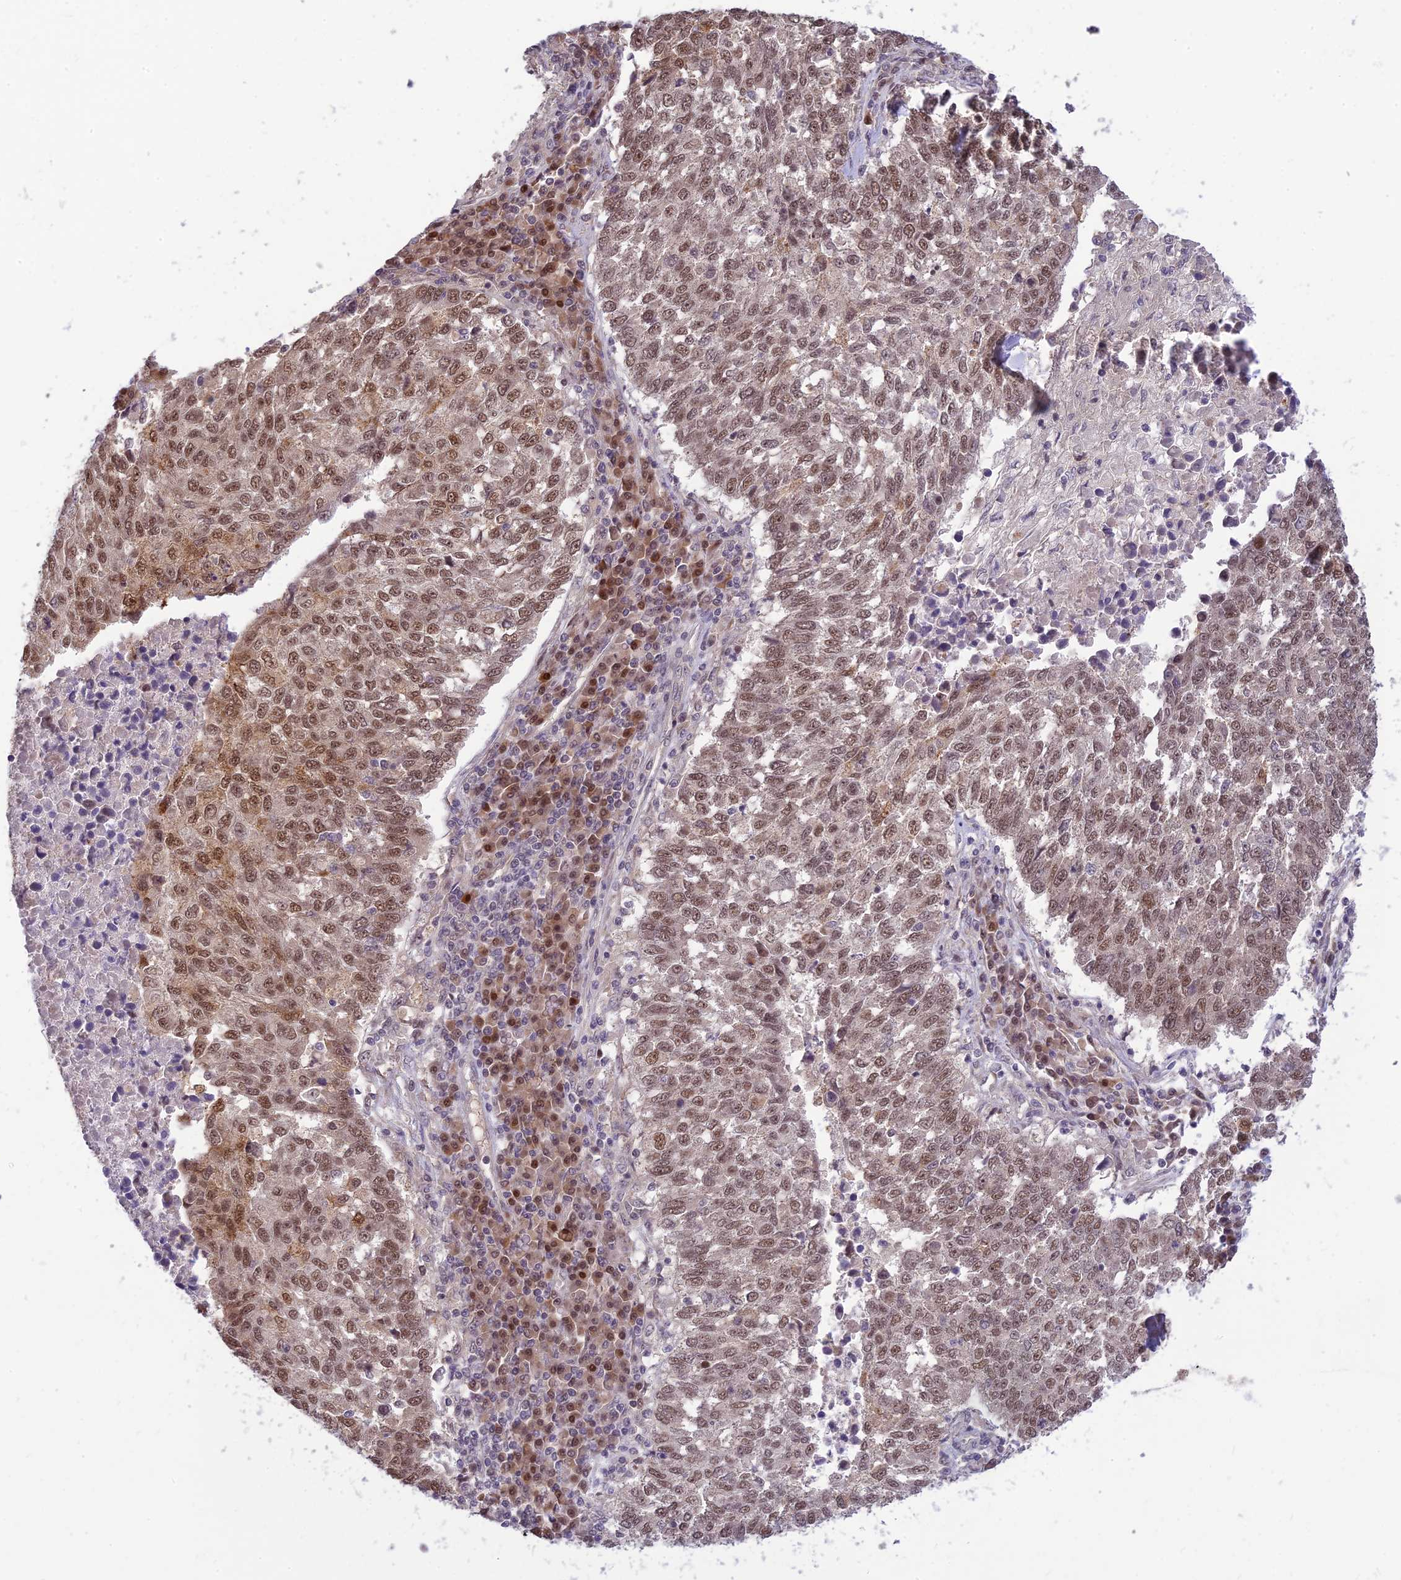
{"staining": {"intensity": "moderate", "quantity": ">75%", "location": "nuclear"}, "tissue": "lung cancer", "cell_type": "Tumor cells", "image_type": "cancer", "snomed": [{"axis": "morphology", "description": "Squamous cell carcinoma, NOS"}, {"axis": "topography", "description": "Lung"}], "caption": "Squamous cell carcinoma (lung) tissue displays moderate nuclear positivity in approximately >75% of tumor cells (DAB IHC, brown staining for protein, blue staining for nuclei).", "gene": "ASPDH", "patient": {"sex": "male", "age": 73}}